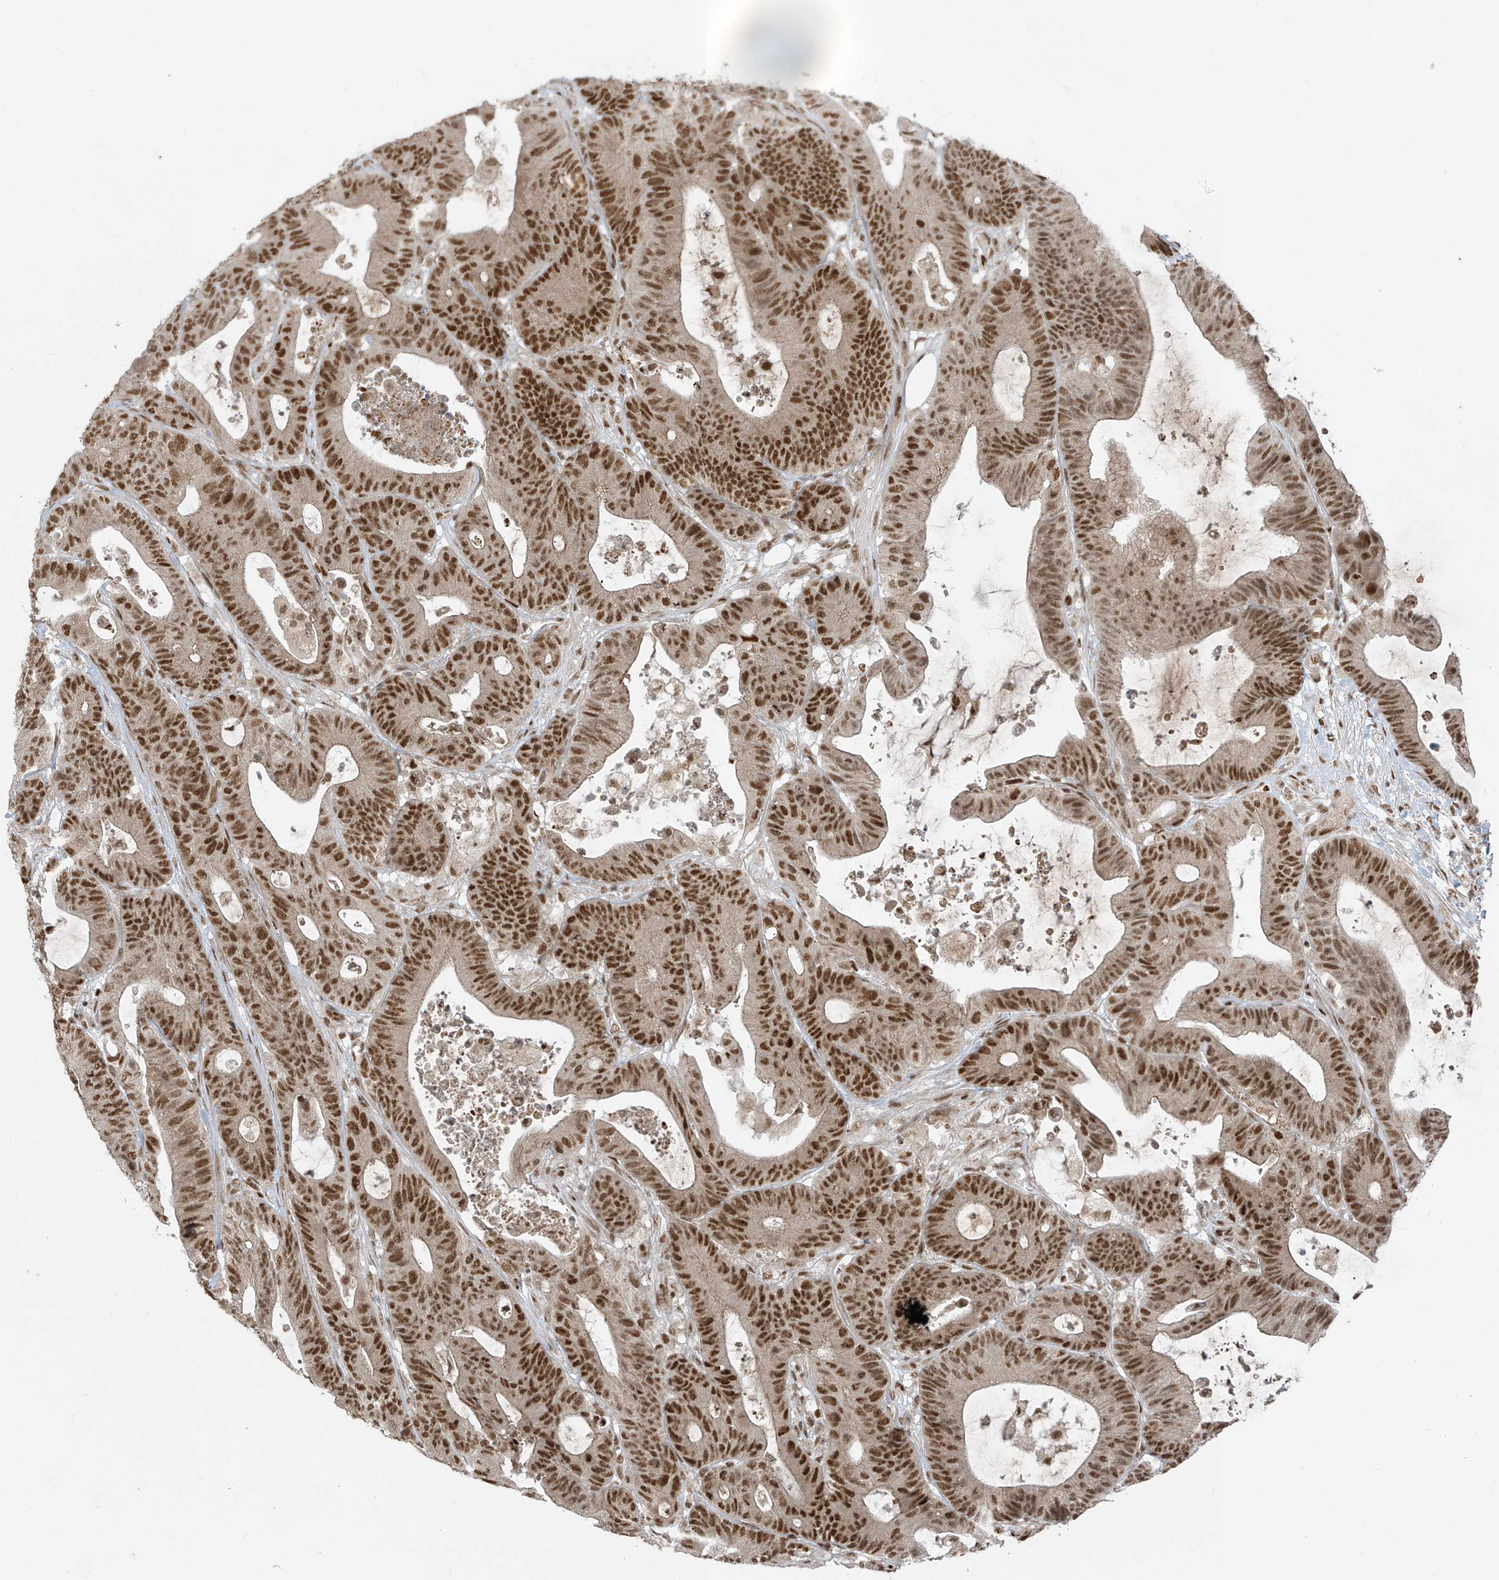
{"staining": {"intensity": "strong", "quantity": ">75%", "location": "nuclear"}, "tissue": "colorectal cancer", "cell_type": "Tumor cells", "image_type": "cancer", "snomed": [{"axis": "morphology", "description": "Adenocarcinoma, NOS"}, {"axis": "topography", "description": "Colon"}], "caption": "Strong nuclear expression for a protein is present in approximately >75% of tumor cells of adenocarcinoma (colorectal) using immunohistochemistry.", "gene": "ARHGEF3", "patient": {"sex": "female", "age": 84}}